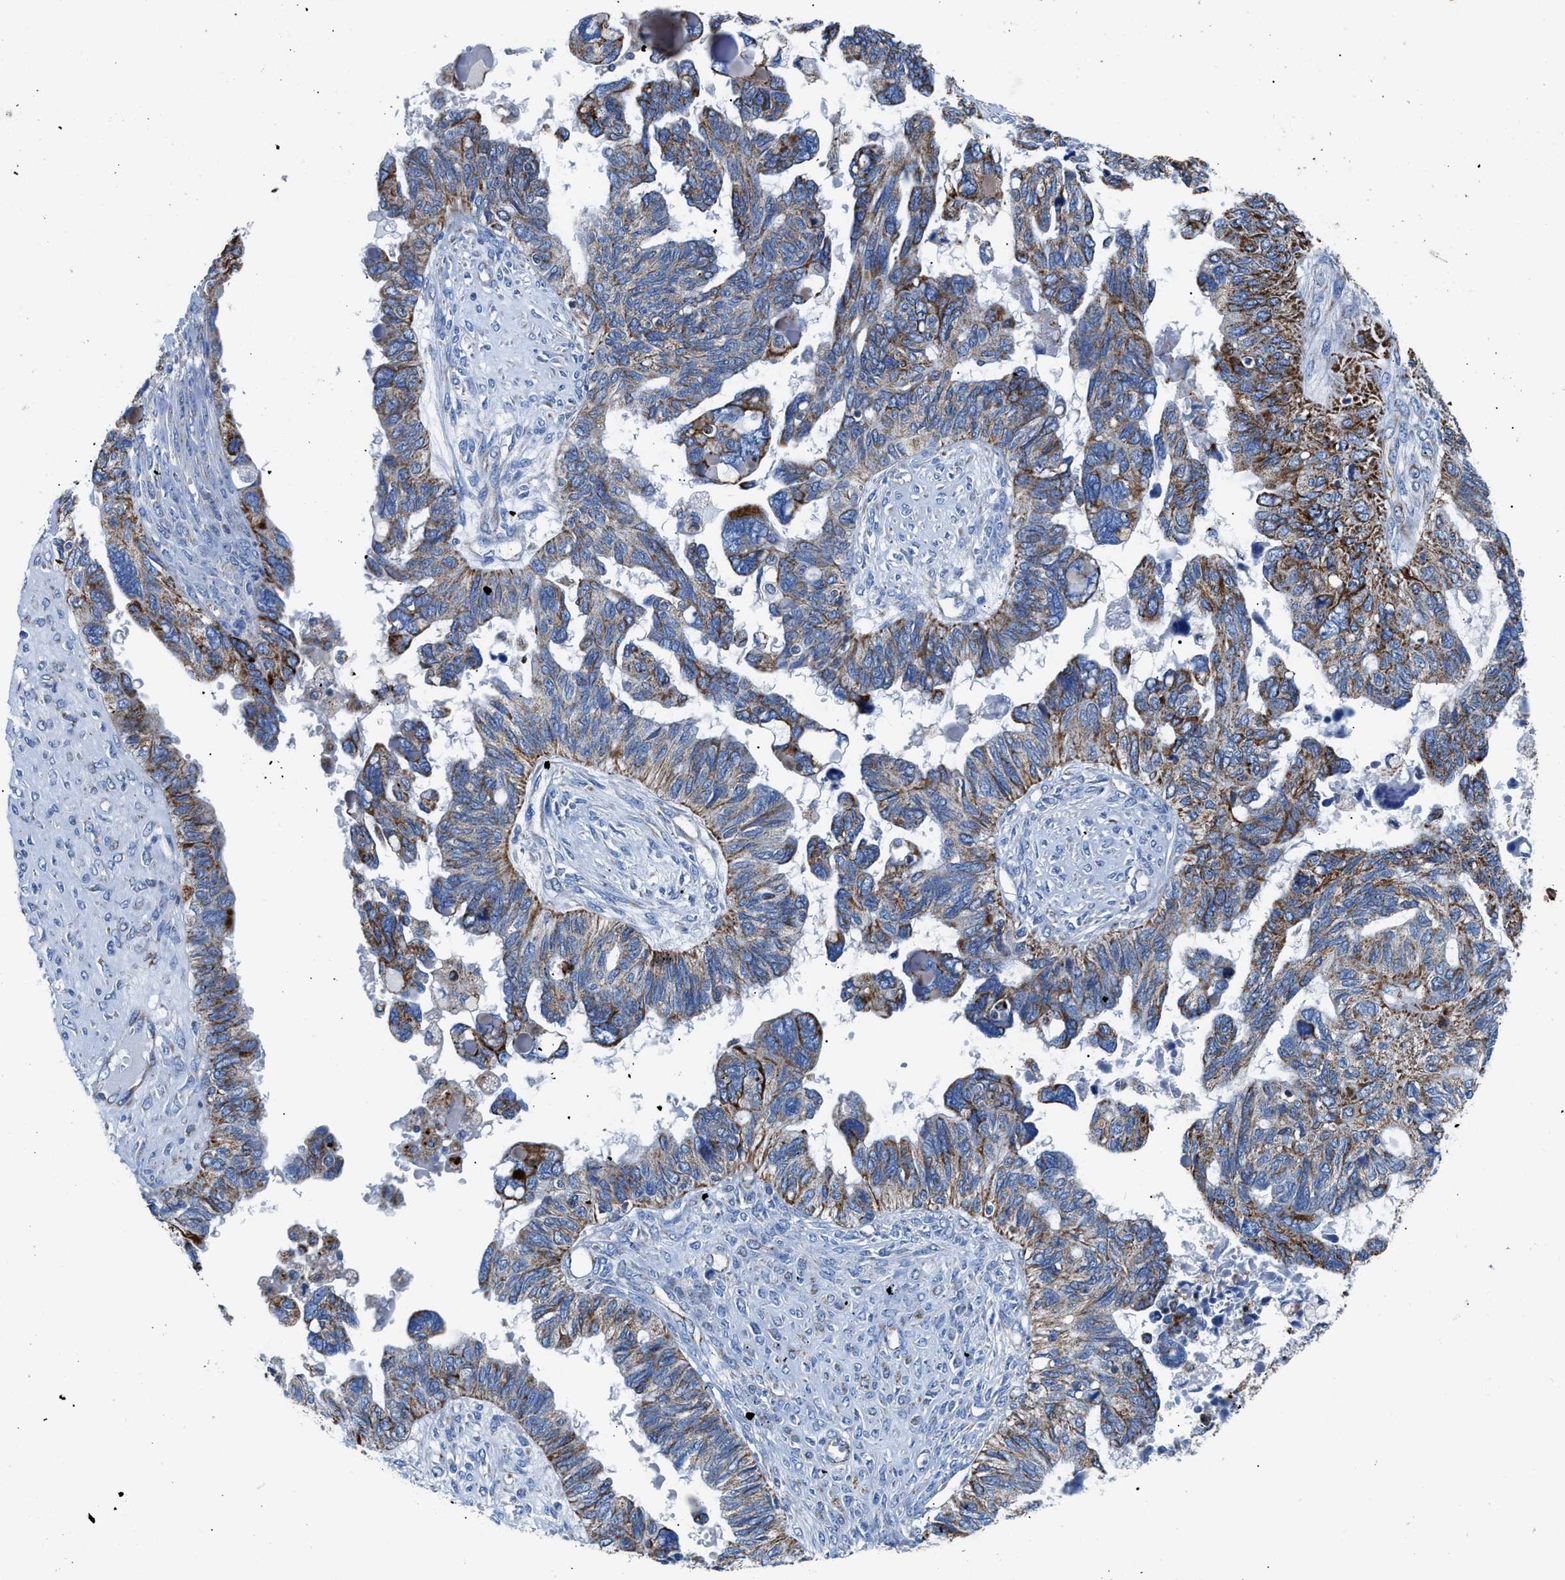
{"staining": {"intensity": "moderate", "quantity": ">75%", "location": "cytoplasmic/membranous"}, "tissue": "ovarian cancer", "cell_type": "Tumor cells", "image_type": "cancer", "snomed": [{"axis": "morphology", "description": "Cystadenocarcinoma, serous, NOS"}, {"axis": "topography", "description": "Ovary"}], "caption": "Tumor cells demonstrate medium levels of moderate cytoplasmic/membranous staining in approximately >75% of cells in human ovarian cancer (serous cystadenocarcinoma).", "gene": "ZDHHC3", "patient": {"sex": "female", "age": 79}}